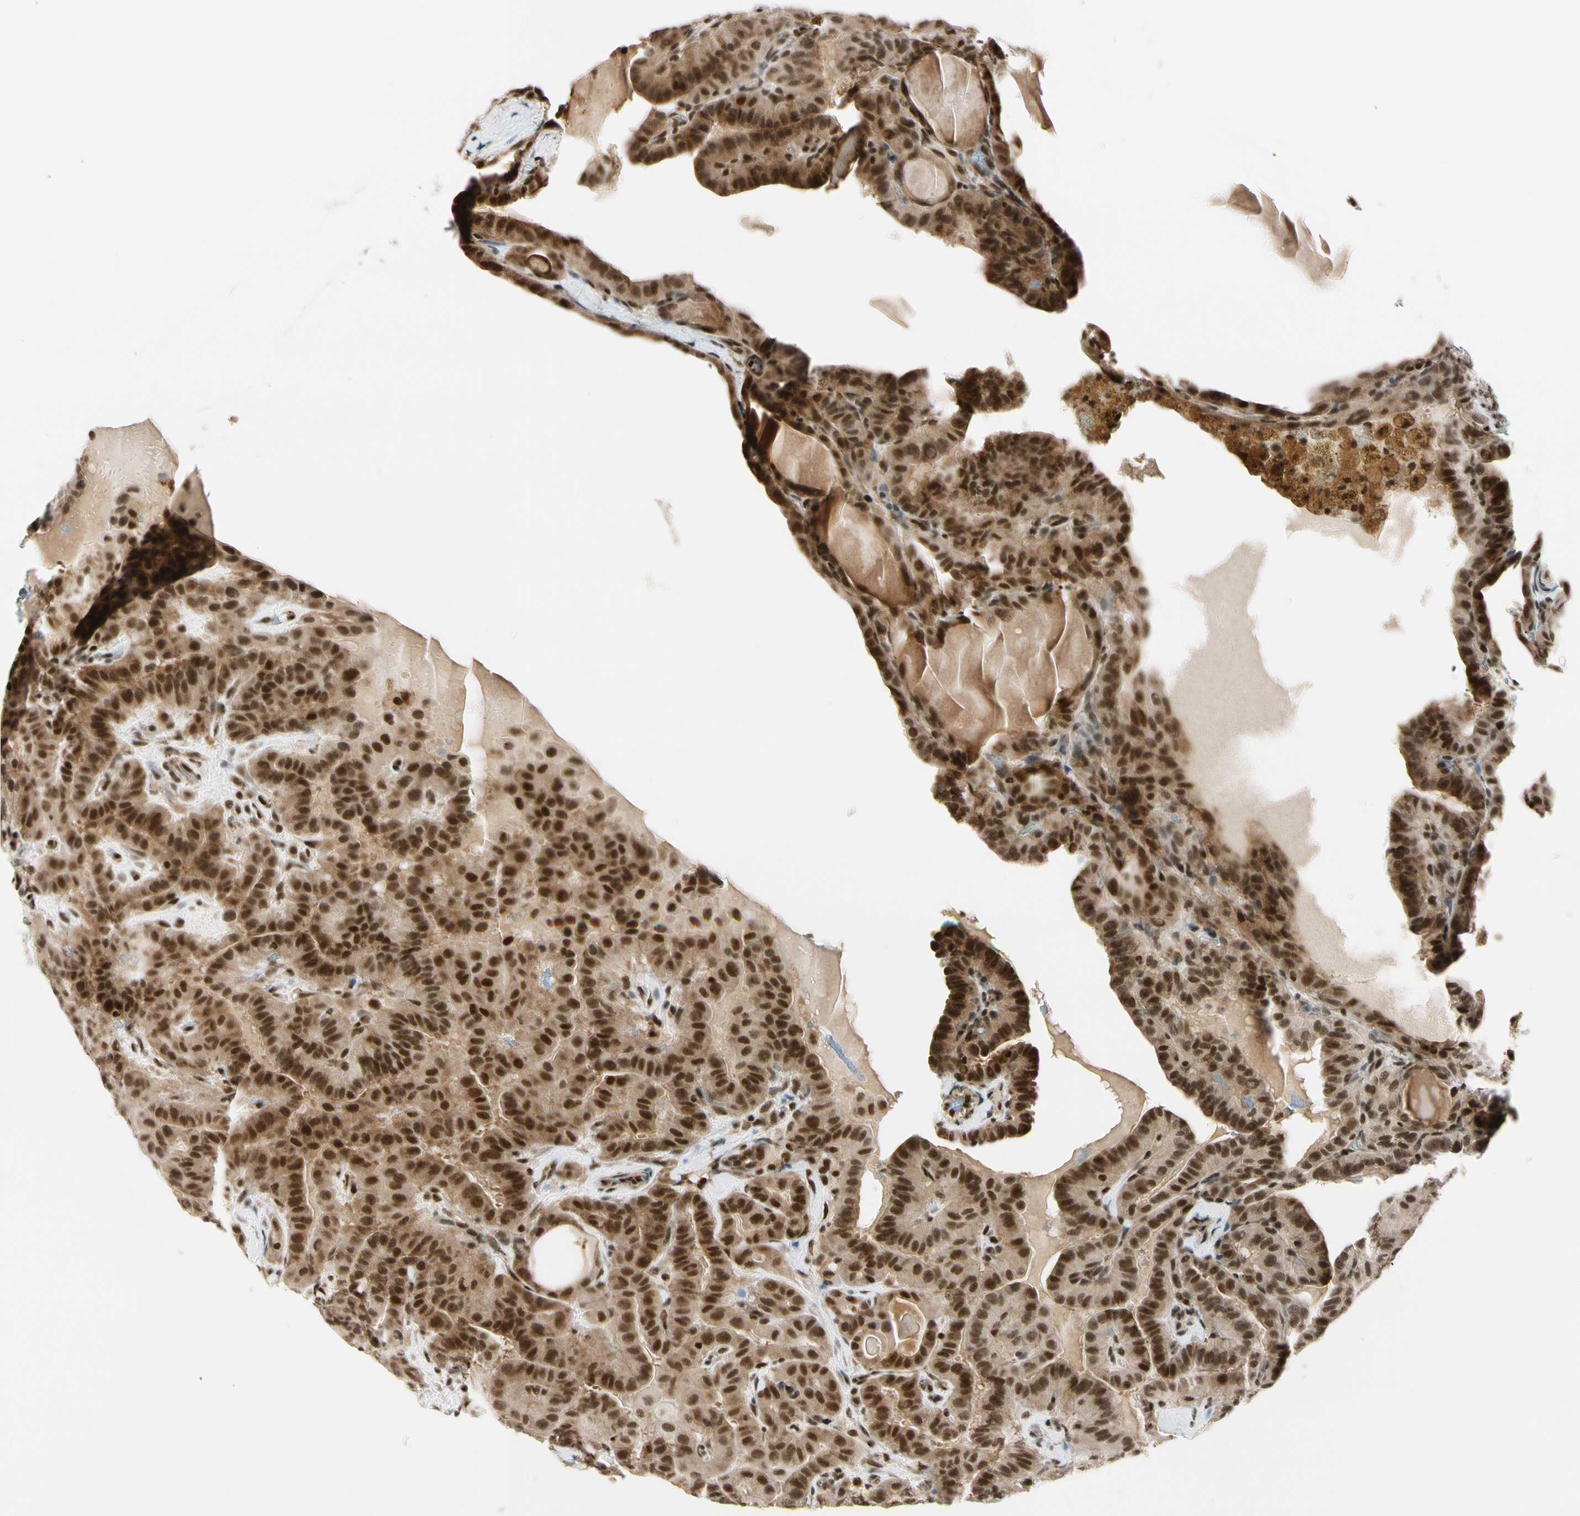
{"staining": {"intensity": "strong", "quantity": ">75%", "location": "cytoplasmic/membranous,nuclear"}, "tissue": "thyroid cancer", "cell_type": "Tumor cells", "image_type": "cancer", "snomed": [{"axis": "morphology", "description": "Papillary adenocarcinoma, NOS"}, {"axis": "topography", "description": "Thyroid gland"}], "caption": "Immunohistochemistry (DAB (3,3'-diaminobenzidine)) staining of human thyroid cancer demonstrates strong cytoplasmic/membranous and nuclear protein positivity in about >75% of tumor cells.", "gene": "DAXX", "patient": {"sex": "male", "age": 77}}